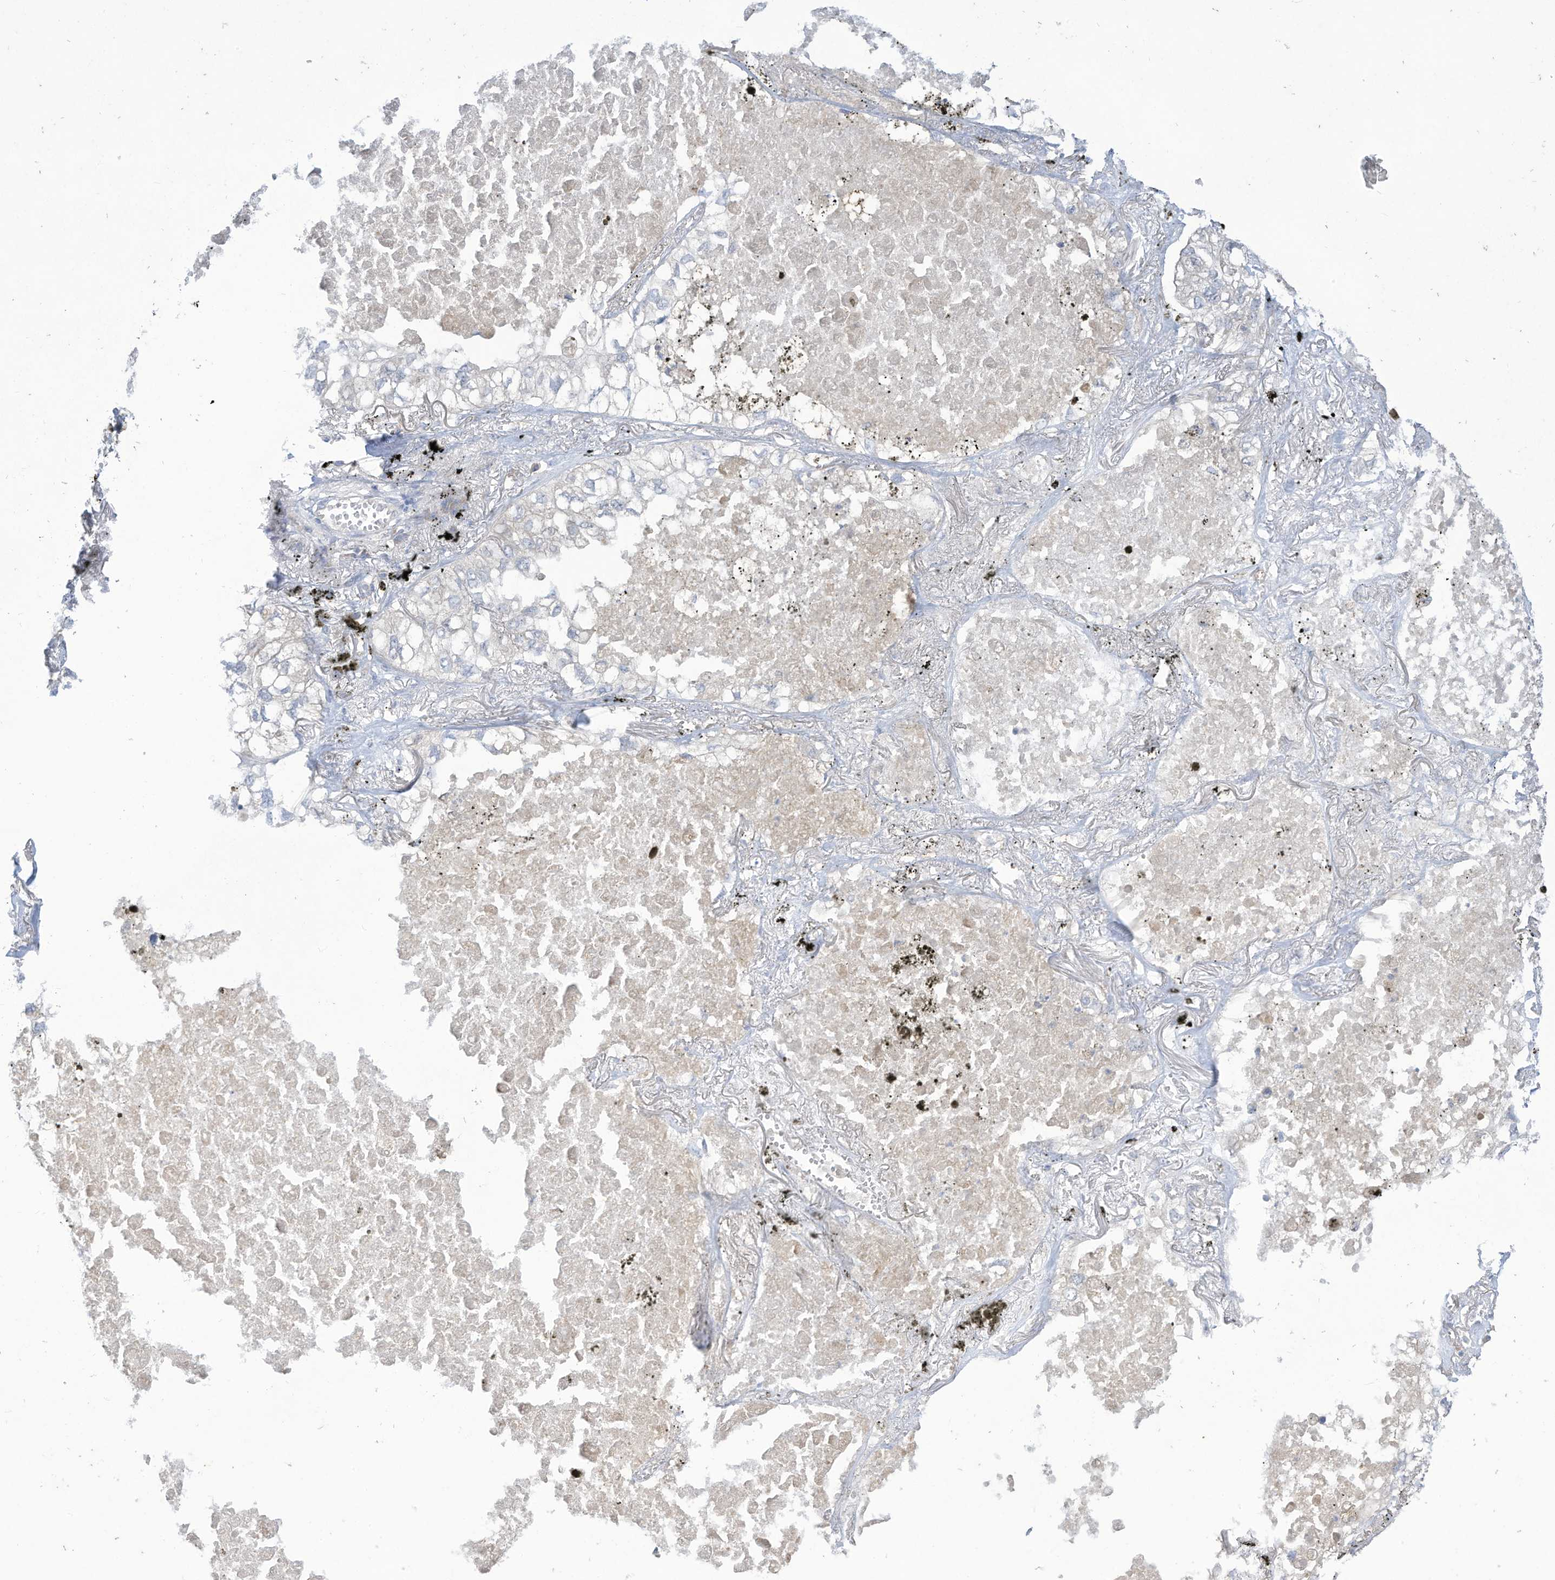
{"staining": {"intensity": "negative", "quantity": "none", "location": "none"}, "tissue": "lung cancer", "cell_type": "Tumor cells", "image_type": "cancer", "snomed": [{"axis": "morphology", "description": "Adenocarcinoma, NOS"}, {"axis": "topography", "description": "Lung"}], "caption": "DAB immunohistochemical staining of human lung cancer displays no significant expression in tumor cells. (DAB (3,3'-diaminobenzidine) immunohistochemistry with hematoxylin counter stain).", "gene": "LRRN2", "patient": {"sex": "male", "age": 65}}